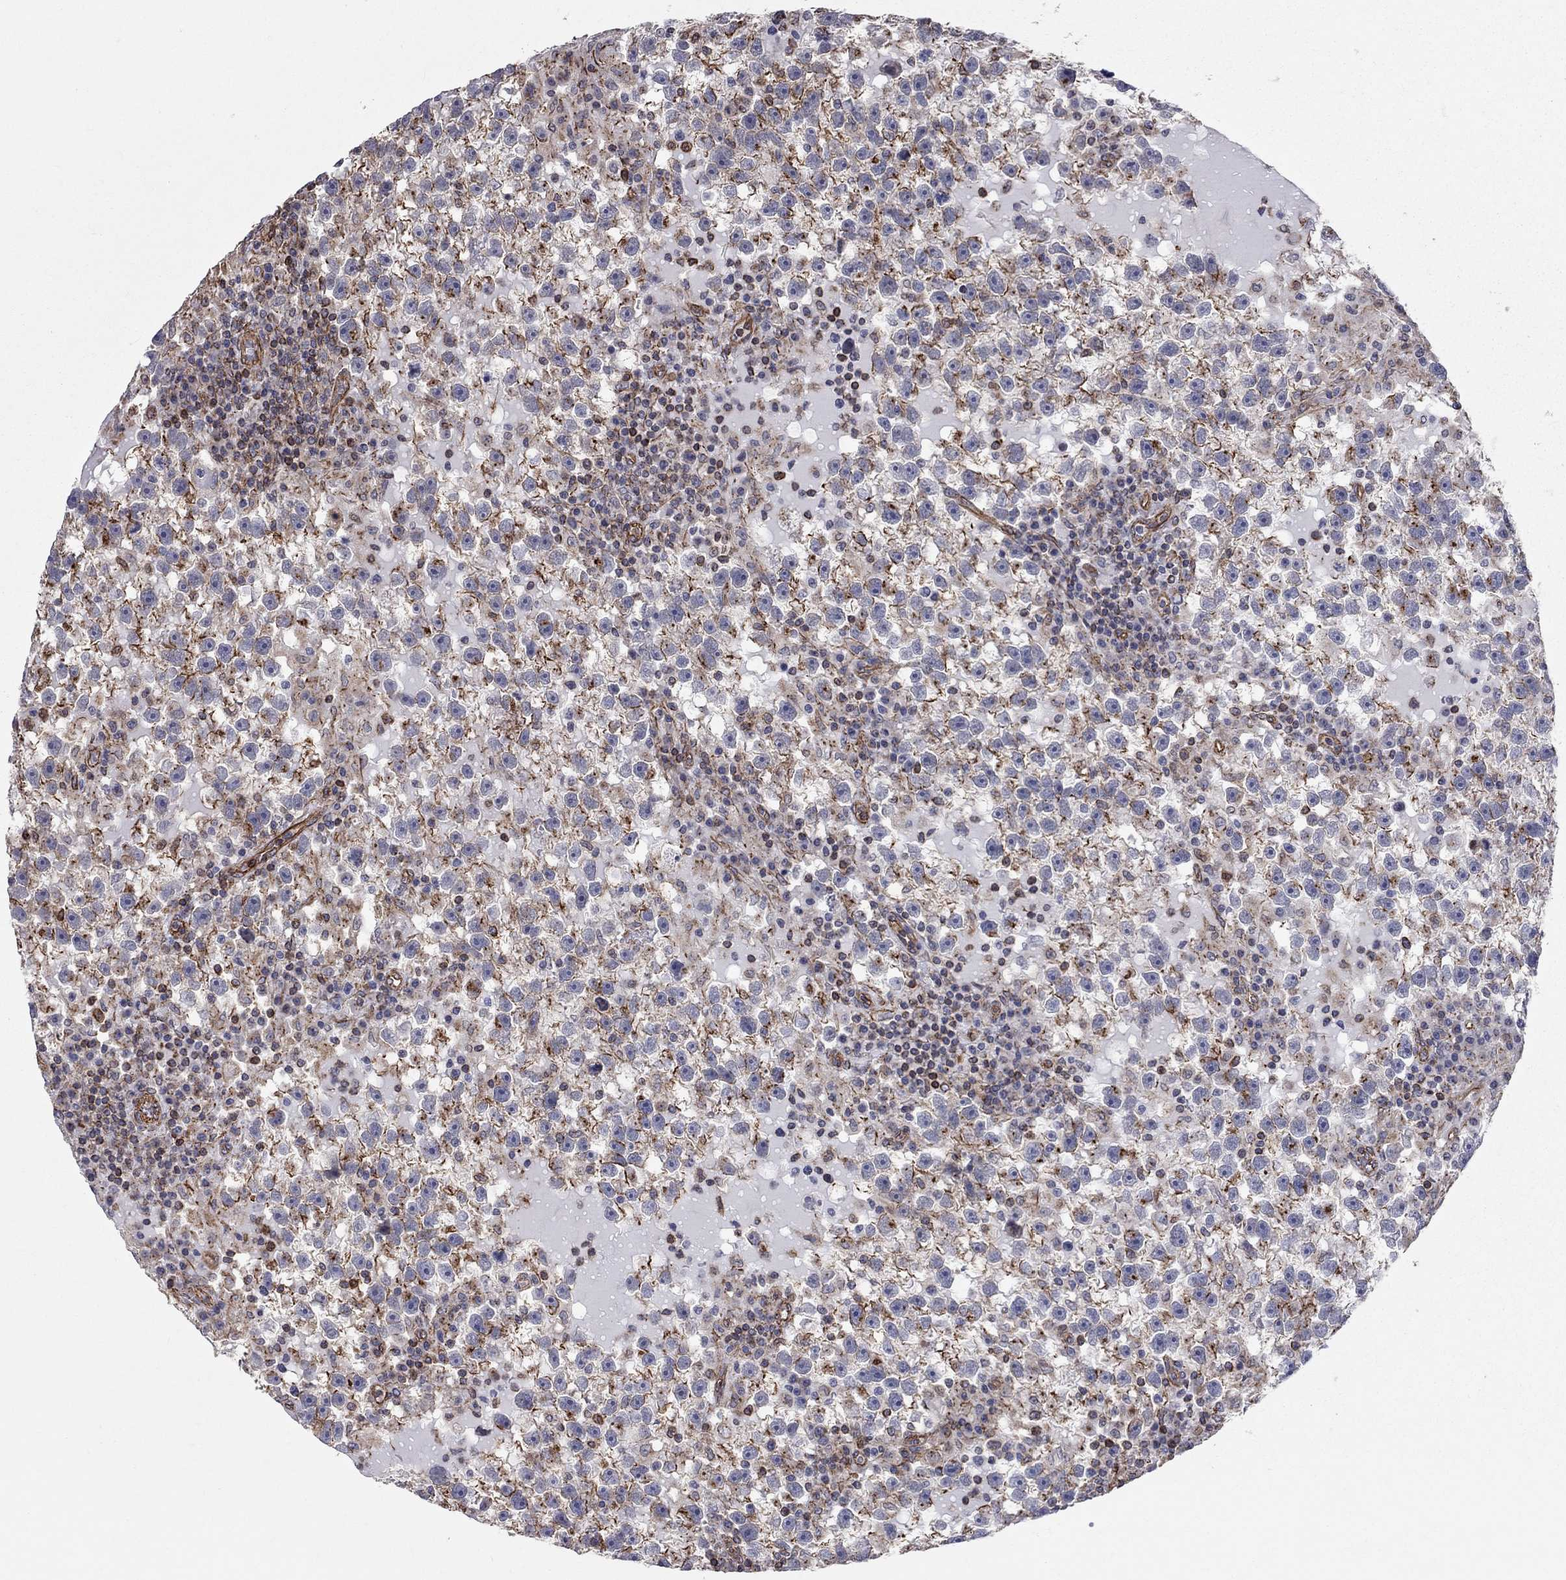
{"staining": {"intensity": "strong", "quantity": "25%-75%", "location": "cytoplasmic/membranous"}, "tissue": "testis cancer", "cell_type": "Tumor cells", "image_type": "cancer", "snomed": [{"axis": "morphology", "description": "Seminoma, NOS"}, {"axis": "topography", "description": "Testis"}], "caption": "The micrograph shows staining of seminoma (testis), revealing strong cytoplasmic/membranous protein expression (brown color) within tumor cells. (IHC, brightfield microscopy, high magnification).", "gene": "BICDL2", "patient": {"sex": "male", "age": 47}}